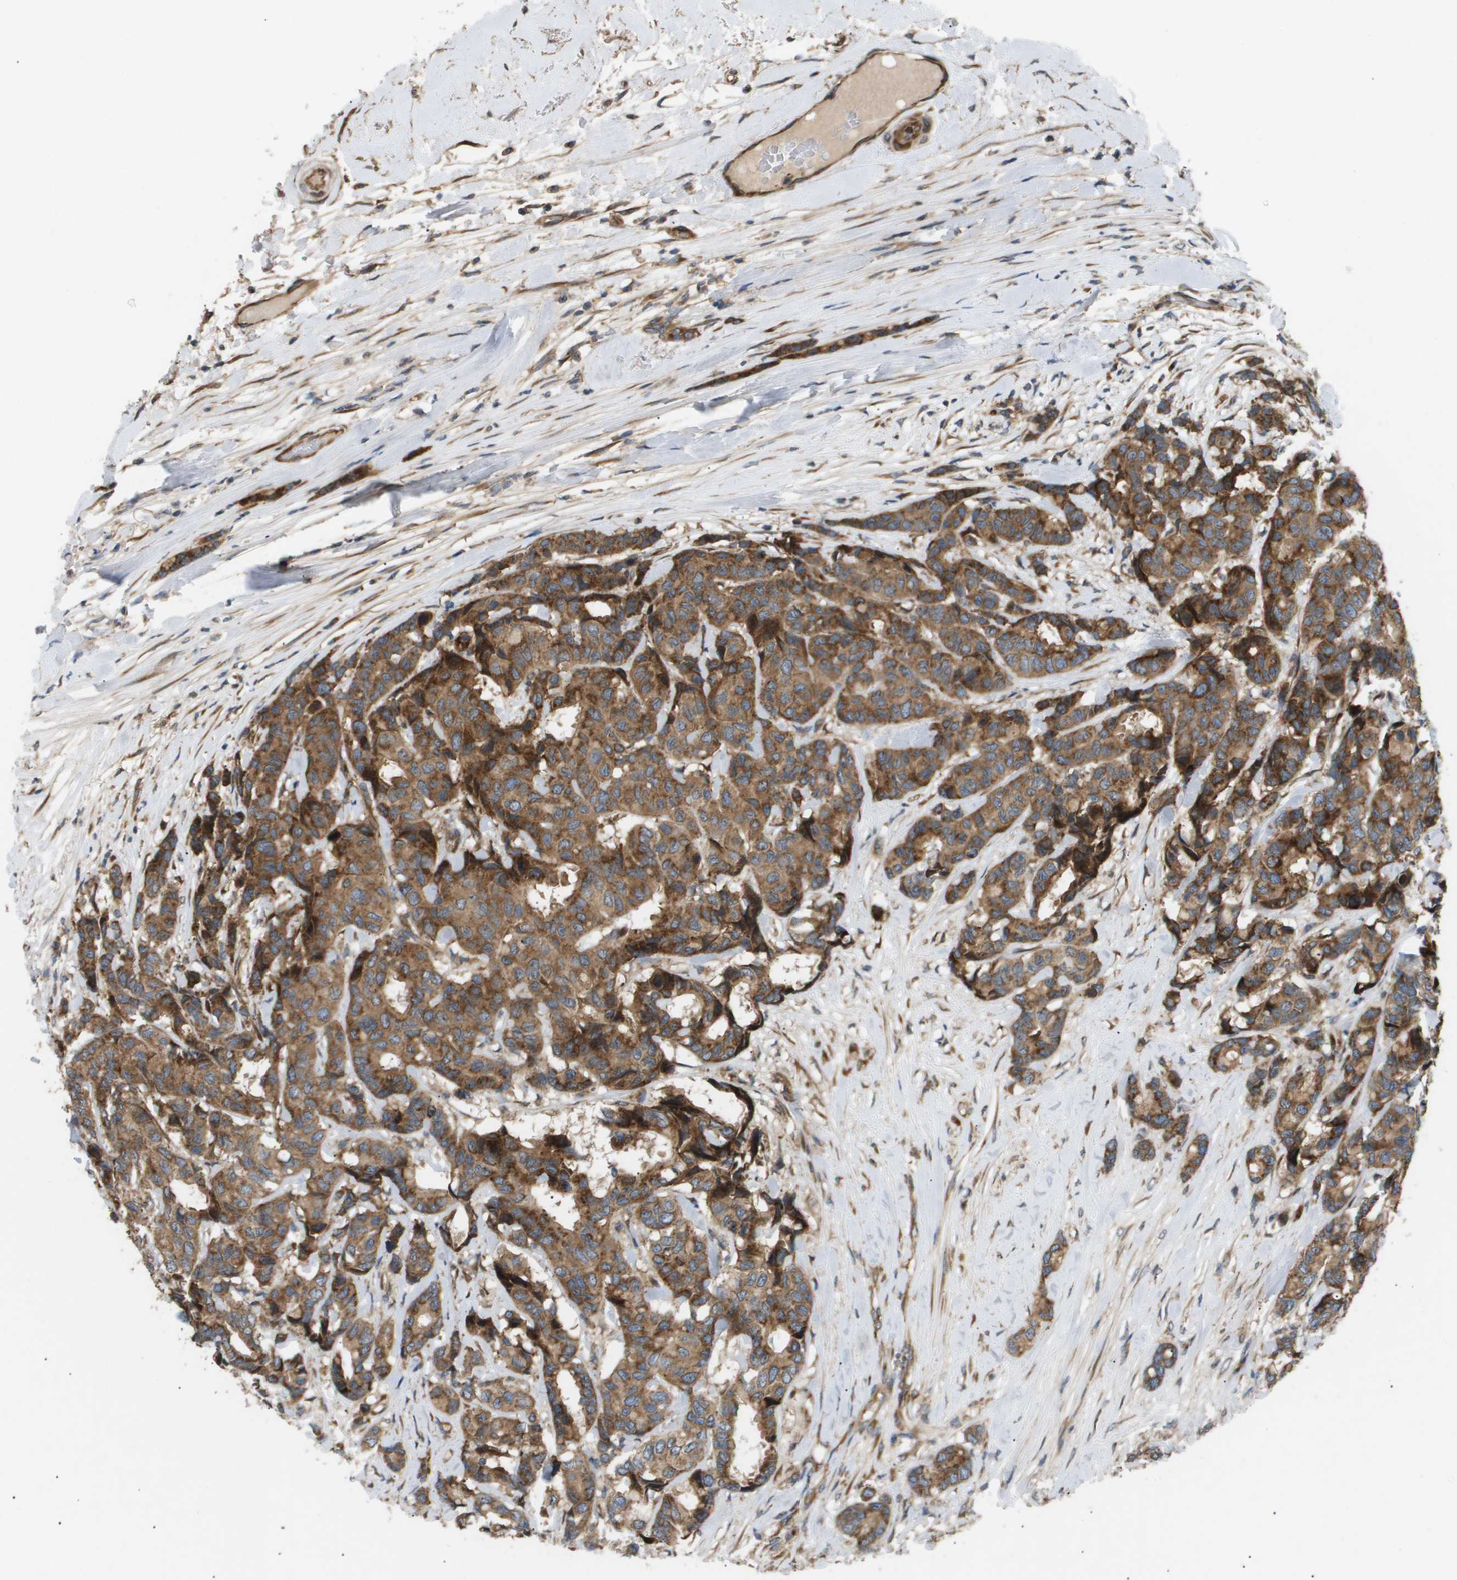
{"staining": {"intensity": "moderate", "quantity": ">75%", "location": "cytoplasmic/membranous"}, "tissue": "breast cancer", "cell_type": "Tumor cells", "image_type": "cancer", "snomed": [{"axis": "morphology", "description": "Duct carcinoma"}, {"axis": "topography", "description": "Breast"}], "caption": "Moderate cytoplasmic/membranous expression is identified in about >75% of tumor cells in breast cancer.", "gene": "LYSMD3", "patient": {"sex": "female", "age": 87}}